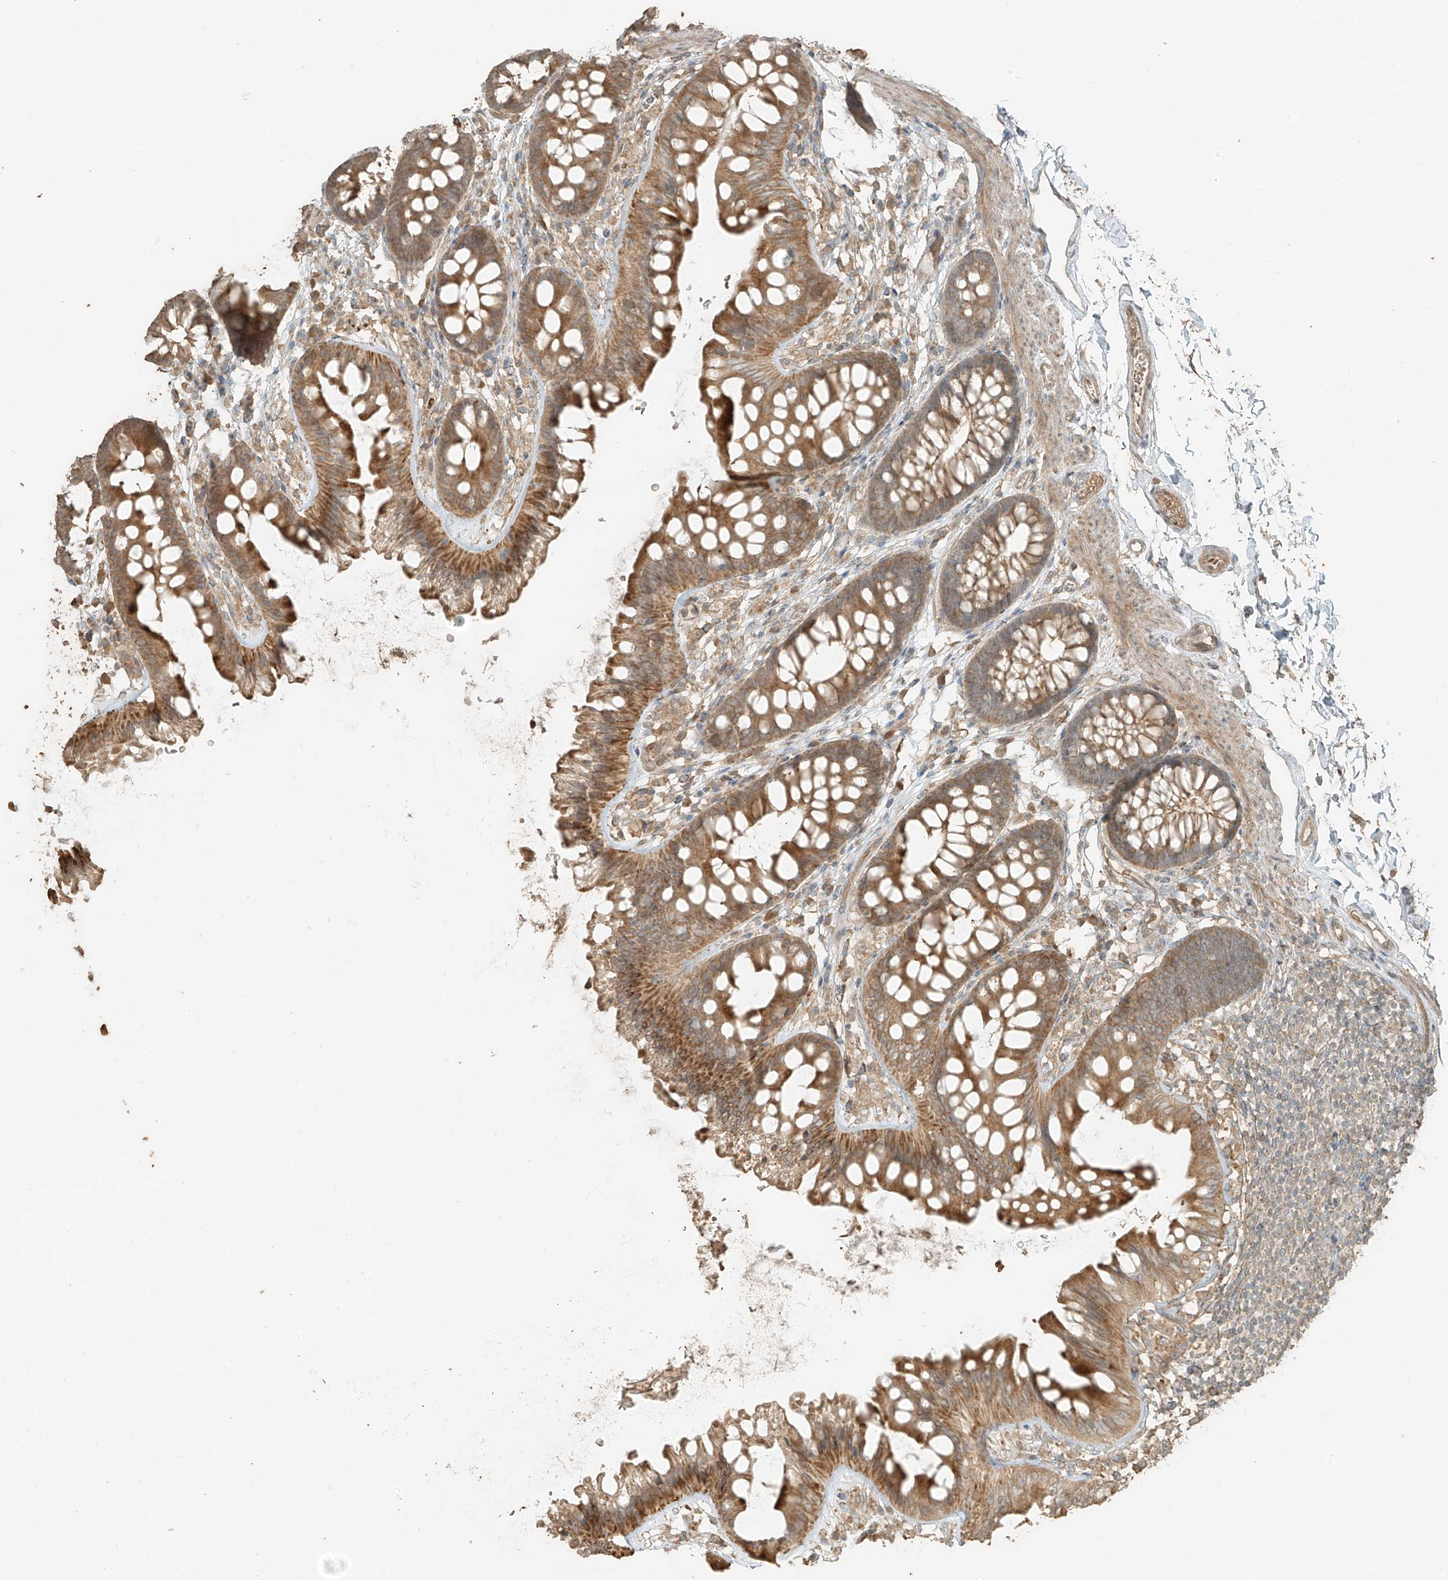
{"staining": {"intensity": "weak", "quantity": ">75%", "location": "cytoplasmic/membranous"}, "tissue": "colon", "cell_type": "Endothelial cells", "image_type": "normal", "snomed": [{"axis": "morphology", "description": "Normal tissue, NOS"}, {"axis": "topography", "description": "Colon"}], "caption": "Immunohistochemical staining of unremarkable colon exhibits >75% levels of weak cytoplasmic/membranous protein staining in about >75% of endothelial cells. The protein of interest is stained brown, and the nuclei are stained in blue (DAB IHC with brightfield microscopy, high magnification).", "gene": "RFTN2", "patient": {"sex": "female", "age": 62}}